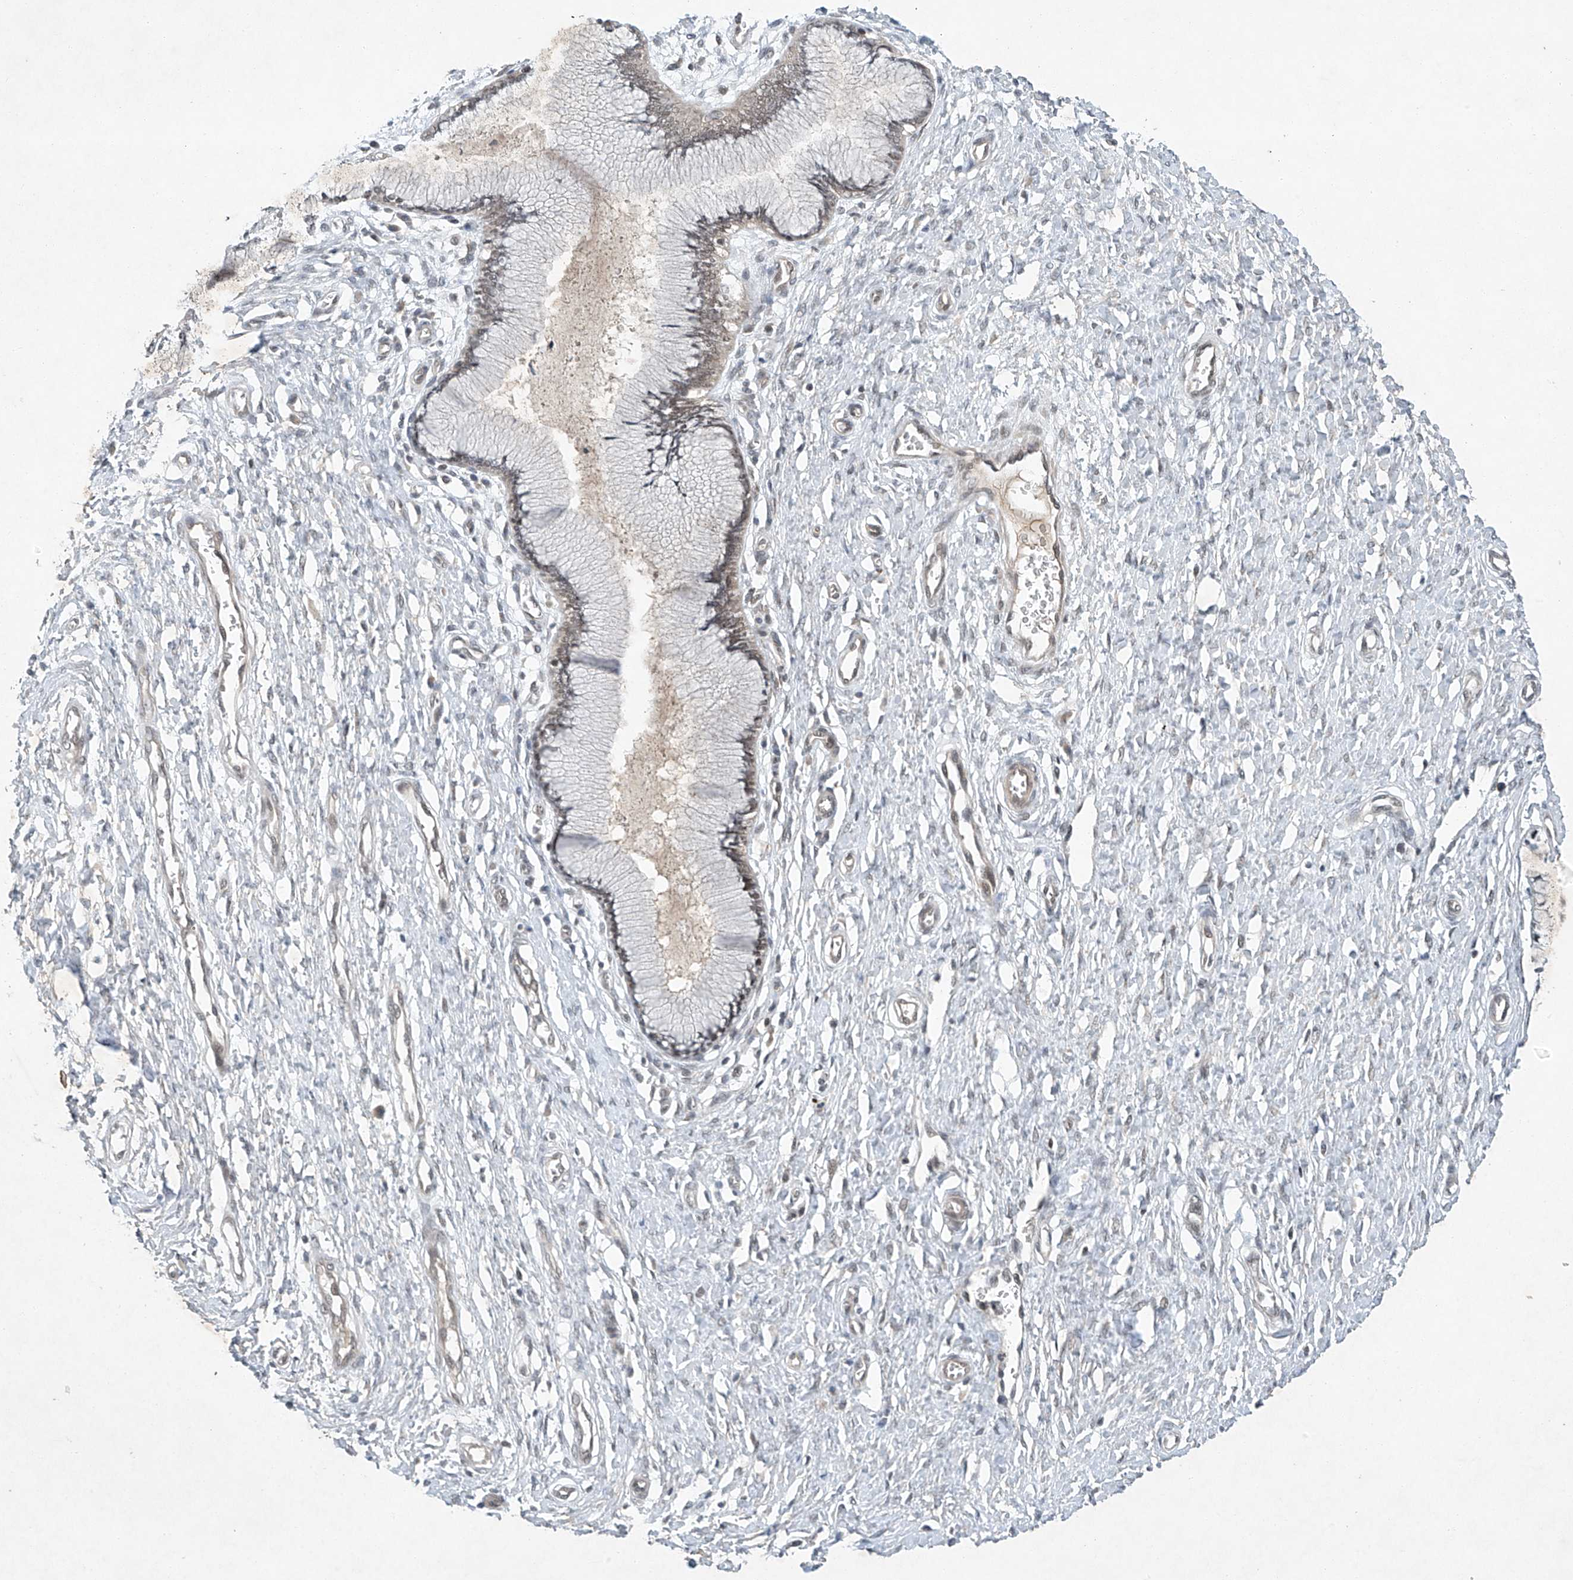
{"staining": {"intensity": "weak", "quantity": "25%-75%", "location": "nuclear"}, "tissue": "cervix", "cell_type": "Glandular cells", "image_type": "normal", "snomed": [{"axis": "morphology", "description": "Normal tissue, NOS"}, {"axis": "topography", "description": "Cervix"}], "caption": "Cervix was stained to show a protein in brown. There is low levels of weak nuclear staining in approximately 25%-75% of glandular cells. The staining is performed using DAB brown chromogen to label protein expression. The nuclei are counter-stained blue using hematoxylin.", "gene": "TAF8", "patient": {"sex": "female", "age": 55}}